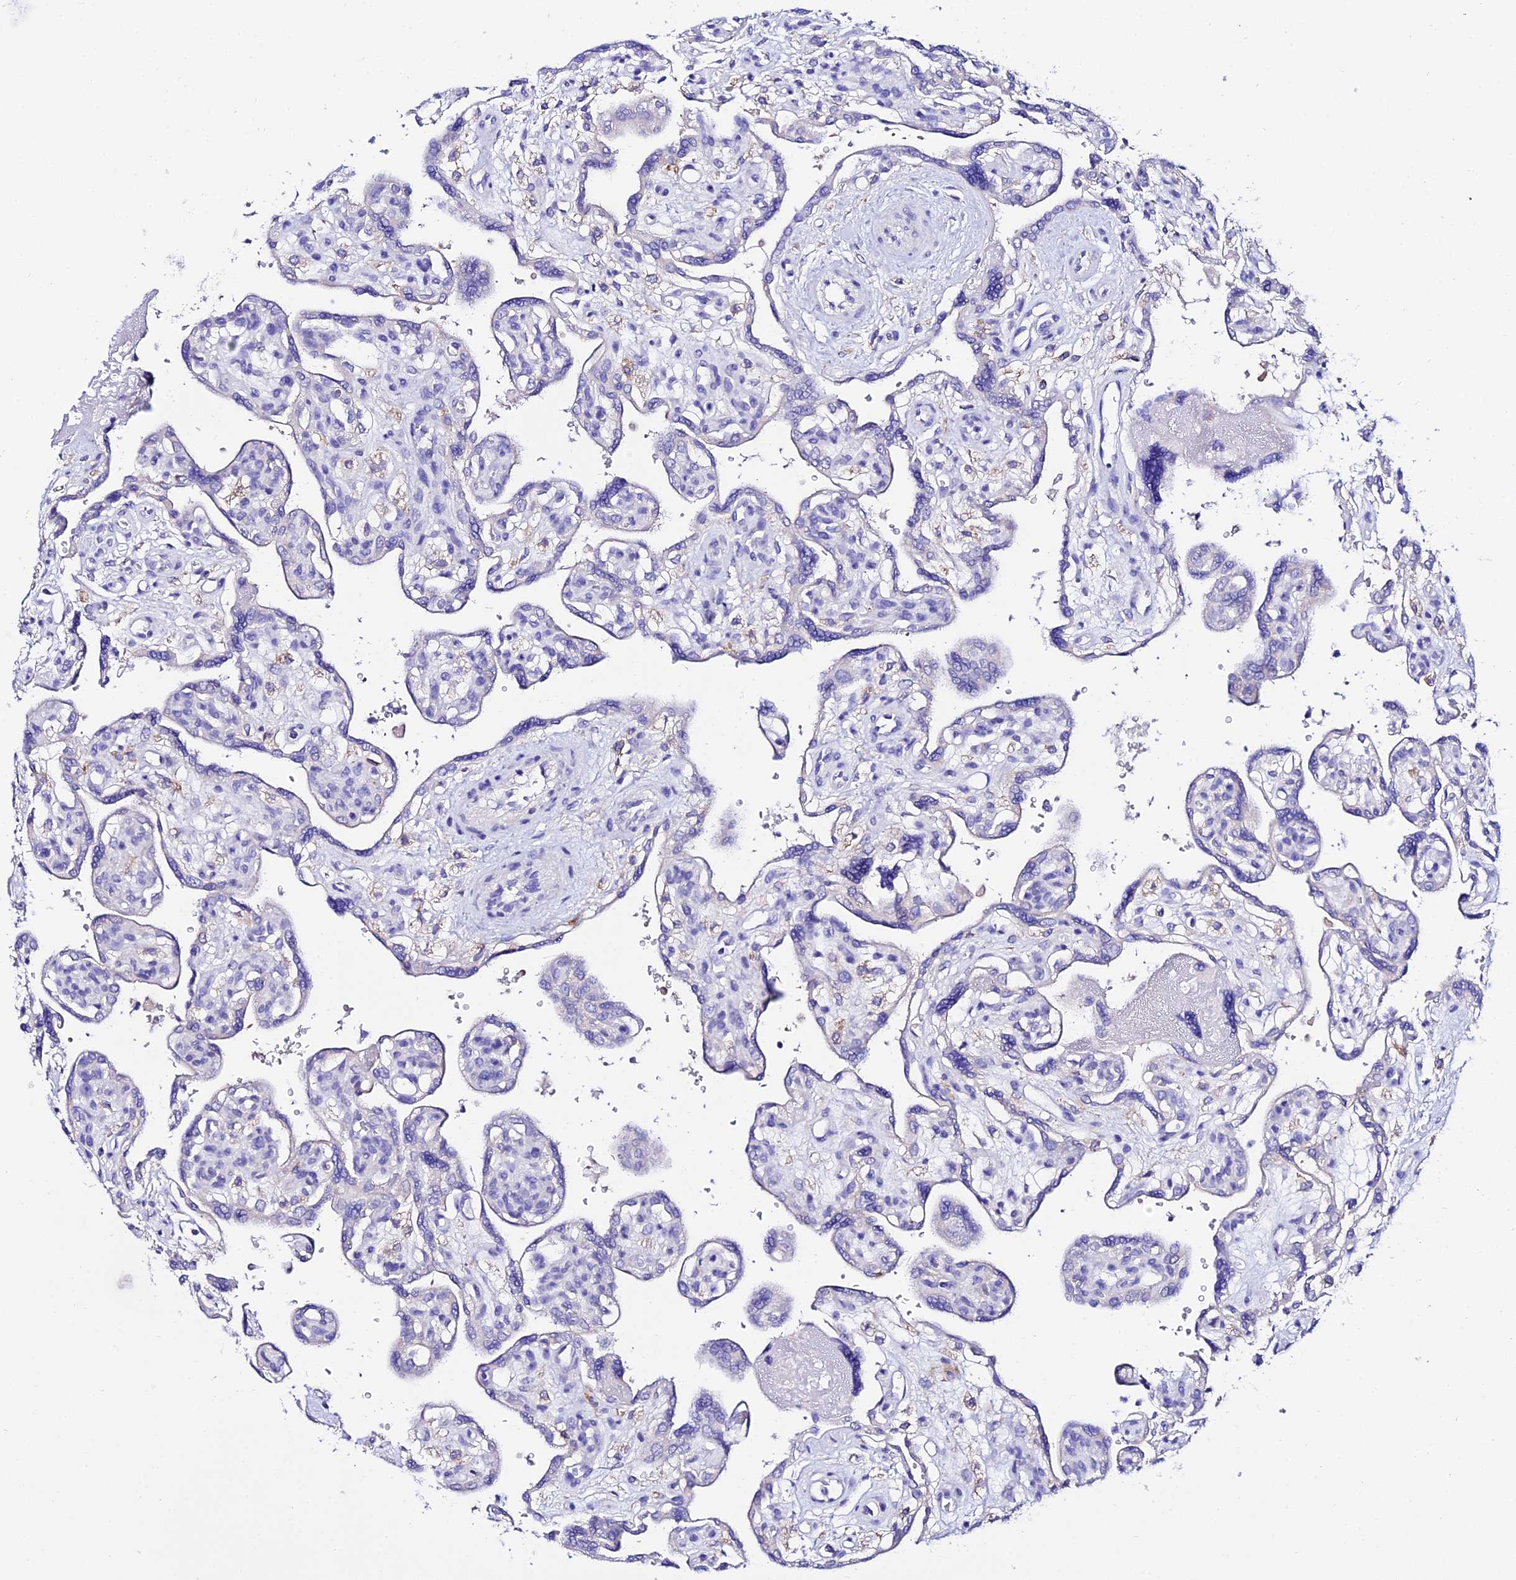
{"staining": {"intensity": "negative", "quantity": "none", "location": "none"}, "tissue": "placenta", "cell_type": "Trophoblastic cells", "image_type": "normal", "snomed": [{"axis": "morphology", "description": "Normal tissue, NOS"}, {"axis": "topography", "description": "Placenta"}], "caption": "Immunohistochemistry (IHC) of benign placenta exhibits no expression in trophoblastic cells.", "gene": "TMEM117", "patient": {"sex": "female", "age": 39}}